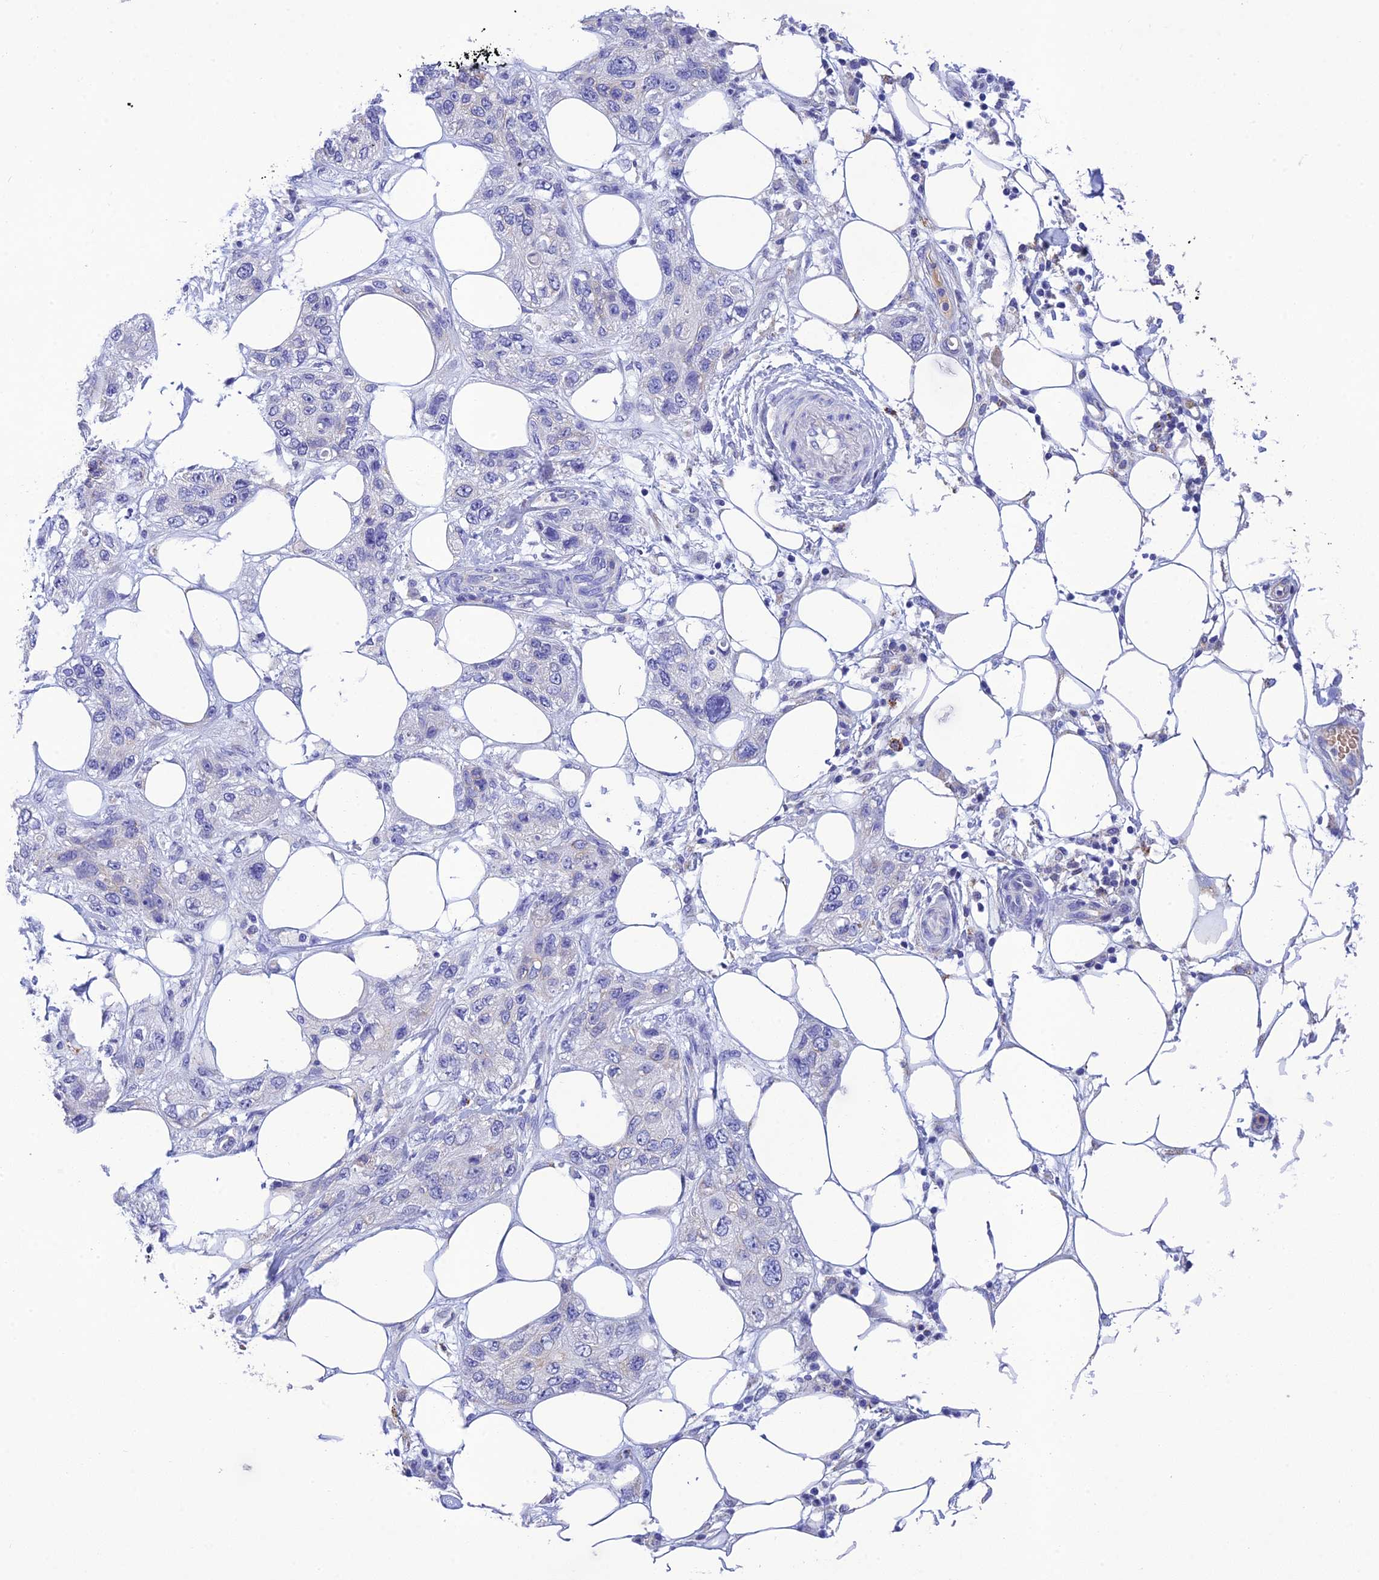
{"staining": {"intensity": "negative", "quantity": "none", "location": "none"}, "tissue": "skin cancer", "cell_type": "Tumor cells", "image_type": "cancer", "snomed": [{"axis": "morphology", "description": "Normal tissue, NOS"}, {"axis": "morphology", "description": "Squamous cell carcinoma, NOS"}, {"axis": "topography", "description": "Skin"}], "caption": "Tumor cells show no significant staining in squamous cell carcinoma (skin). (DAB immunohistochemistry with hematoxylin counter stain).", "gene": "MS4A5", "patient": {"sex": "male", "age": 72}}